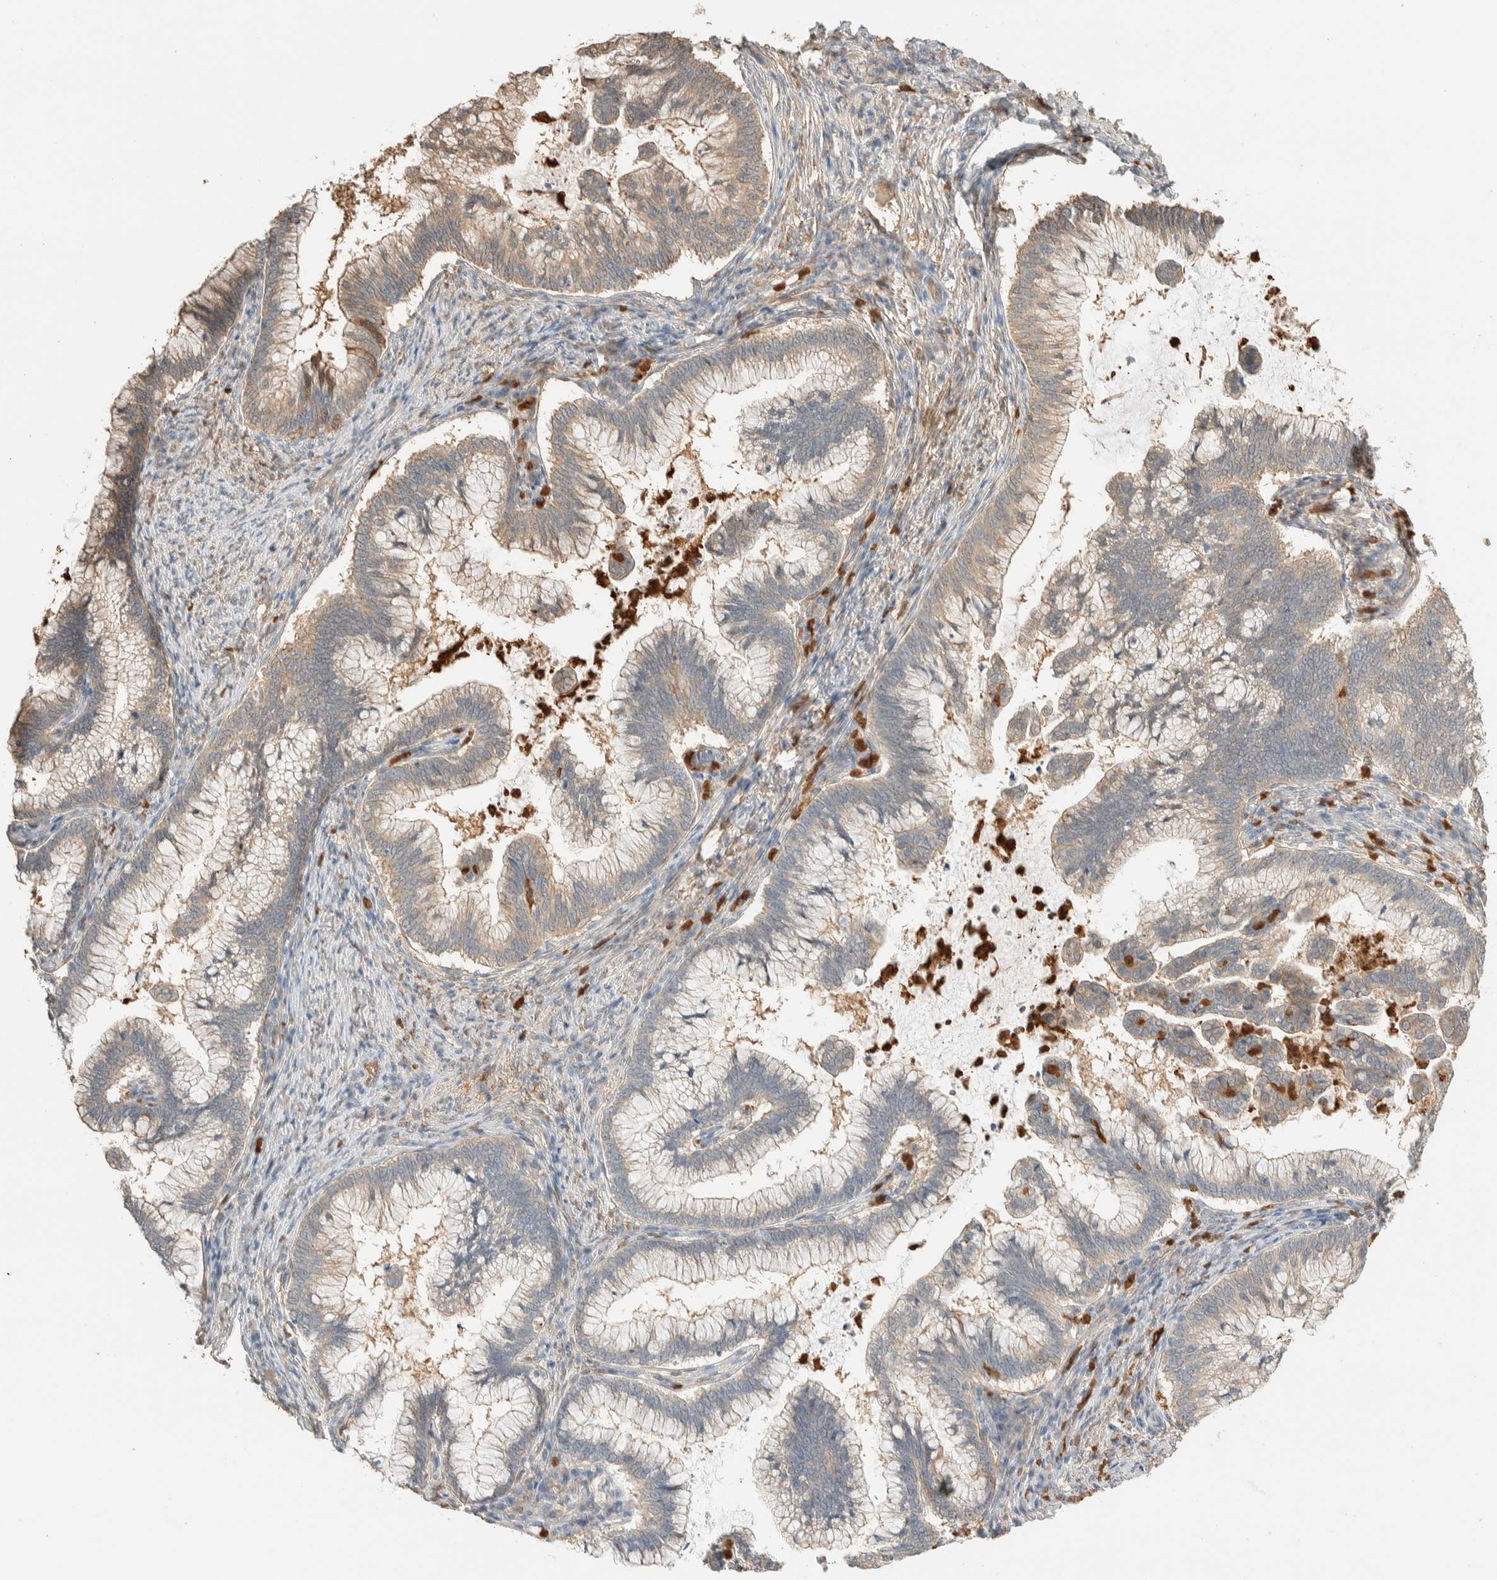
{"staining": {"intensity": "weak", "quantity": "25%-75%", "location": "cytoplasmic/membranous"}, "tissue": "cervical cancer", "cell_type": "Tumor cells", "image_type": "cancer", "snomed": [{"axis": "morphology", "description": "Adenocarcinoma, NOS"}, {"axis": "topography", "description": "Cervix"}], "caption": "Immunohistochemistry (DAB) staining of human cervical cancer reveals weak cytoplasmic/membranous protein staining in approximately 25%-75% of tumor cells.", "gene": "SETD4", "patient": {"sex": "female", "age": 36}}